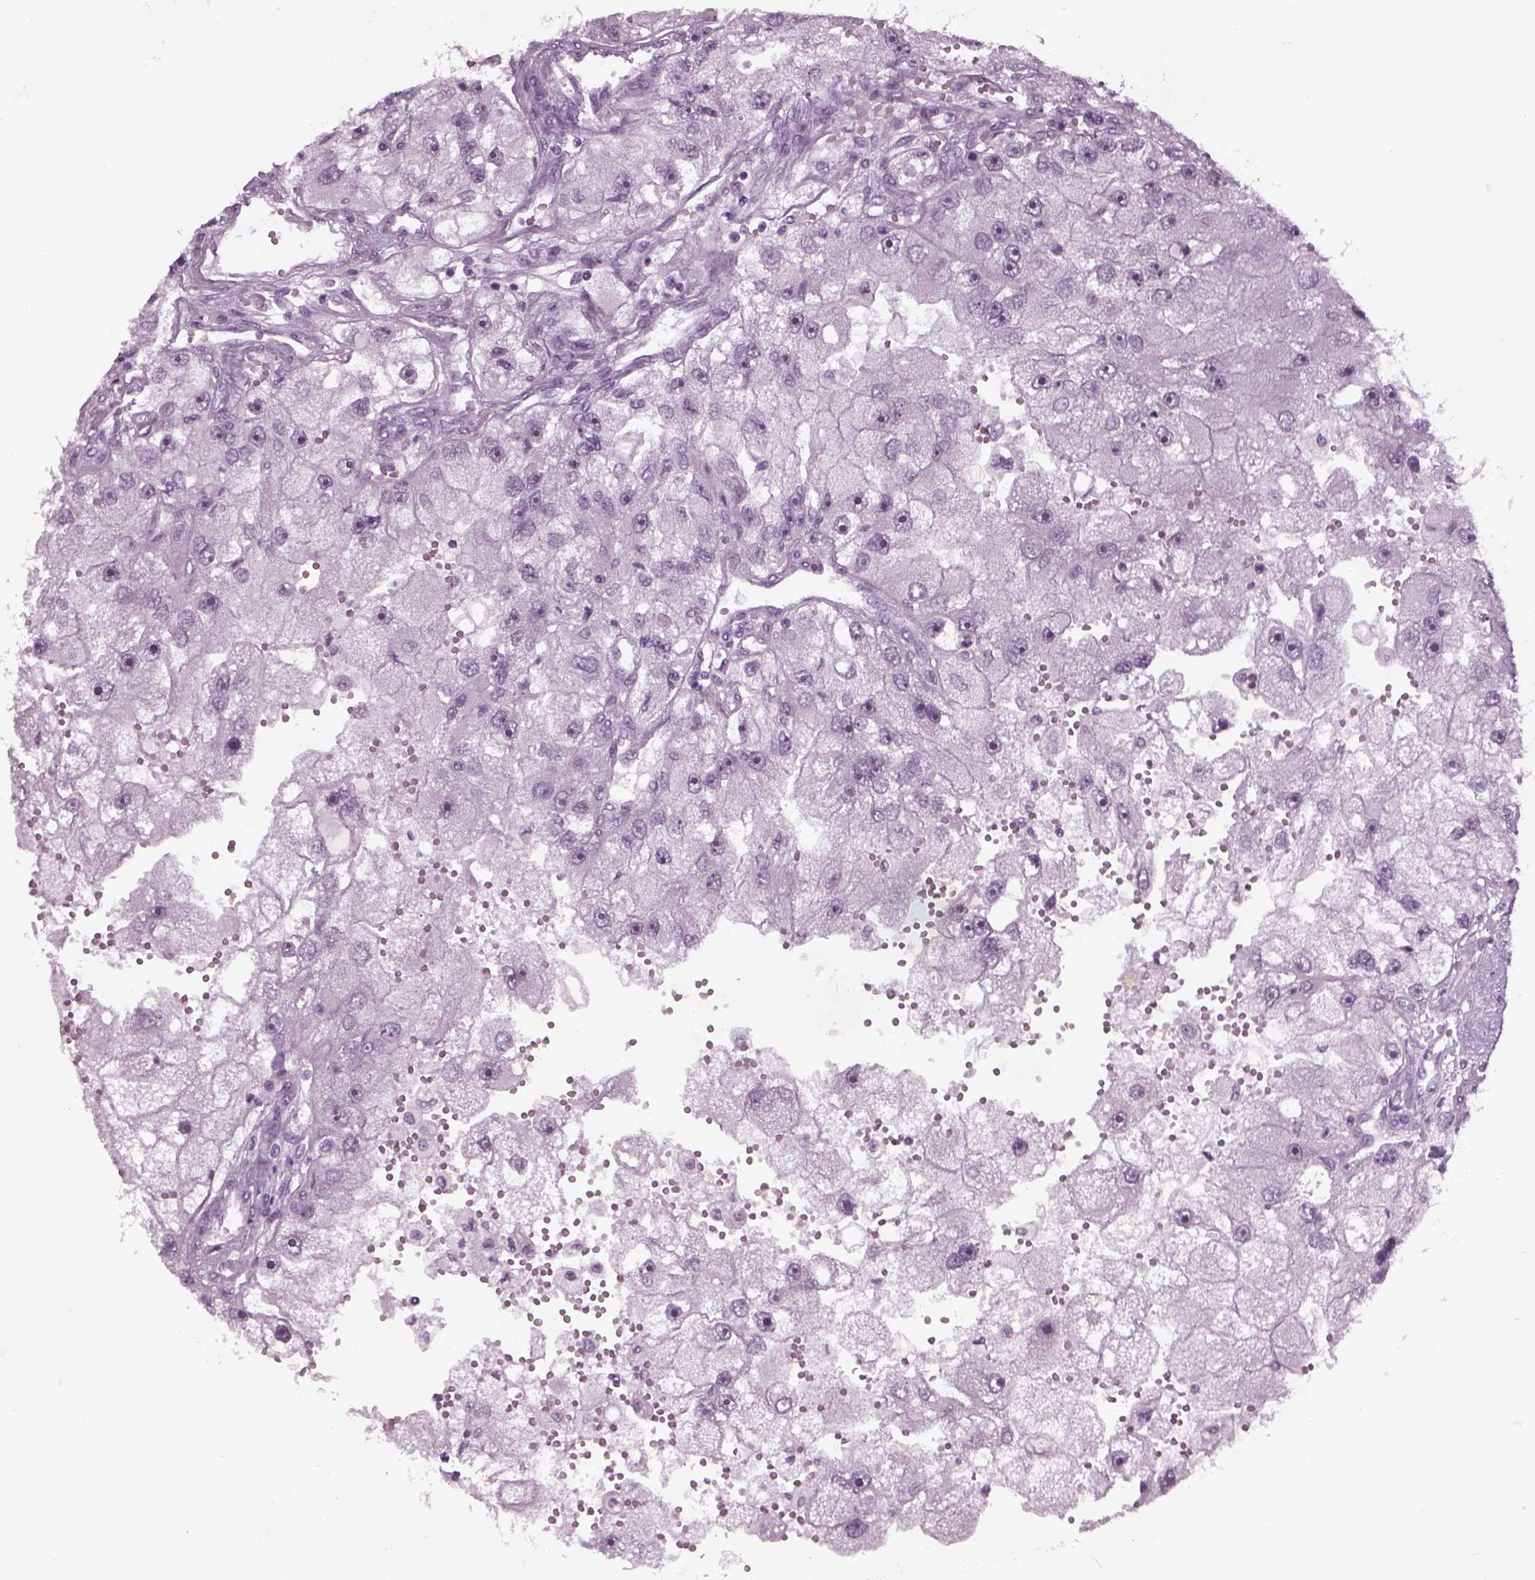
{"staining": {"intensity": "negative", "quantity": "none", "location": "none"}, "tissue": "renal cancer", "cell_type": "Tumor cells", "image_type": "cancer", "snomed": [{"axis": "morphology", "description": "Adenocarcinoma, NOS"}, {"axis": "topography", "description": "Kidney"}], "caption": "Protein analysis of renal adenocarcinoma reveals no significant expression in tumor cells. The staining is performed using DAB brown chromogen with nuclei counter-stained in using hematoxylin.", "gene": "FAM24A", "patient": {"sex": "male", "age": 63}}